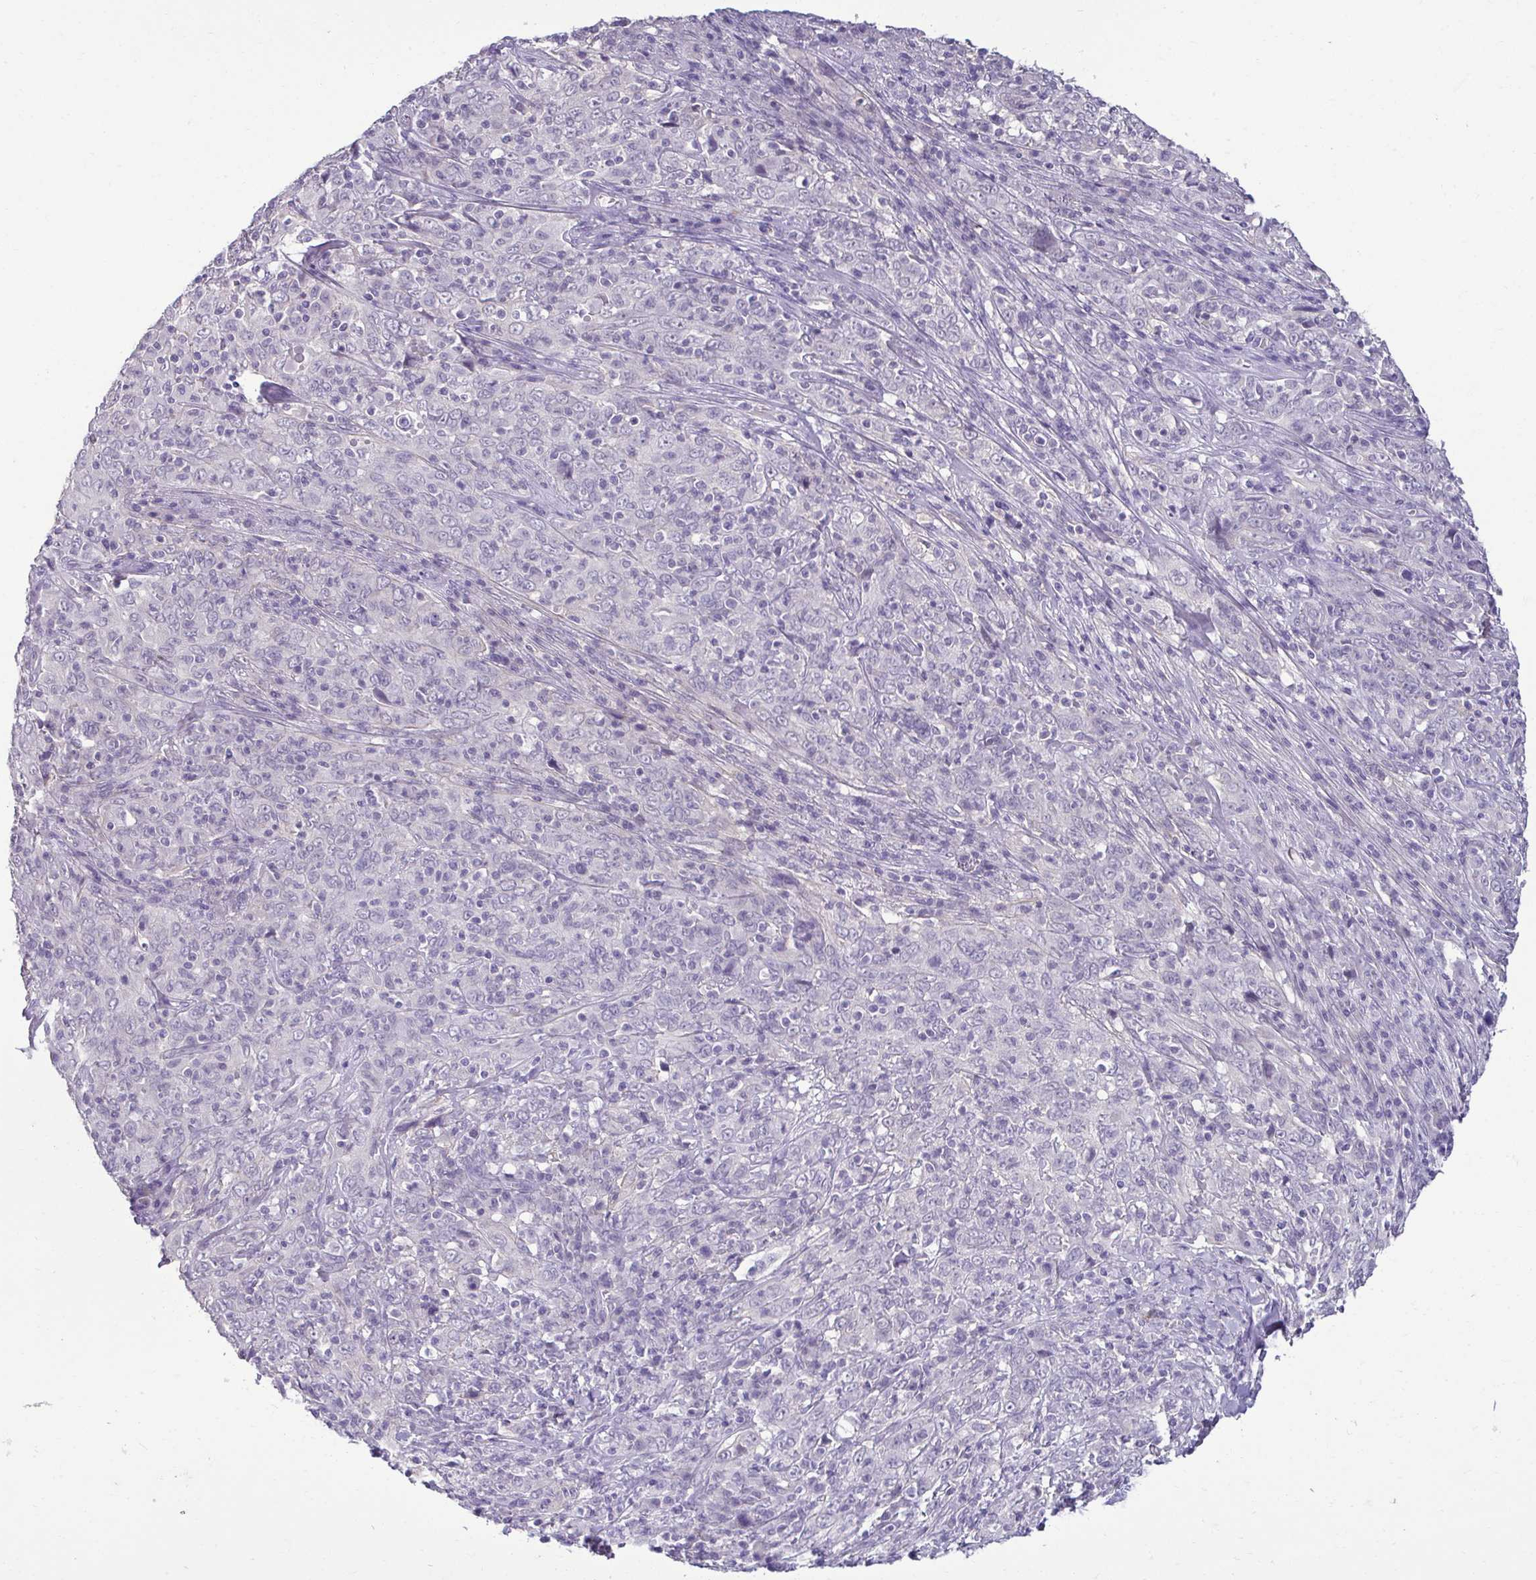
{"staining": {"intensity": "negative", "quantity": "none", "location": "none"}, "tissue": "cervical cancer", "cell_type": "Tumor cells", "image_type": "cancer", "snomed": [{"axis": "morphology", "description": "Squamous cell carcinoma, NOS"}, {"axis": "topography", "description": "Cervix"}], "caption": "A high-resolution micrograph shows IHC staining of cervical cancer, which shows no significant expression in tumor cells. (DAB (3,3'-diaminobenzidine) immunohistochemistry, high magnification).", "gene": "SLC30A3", "patient": {"sex": "female", "age": 46}}